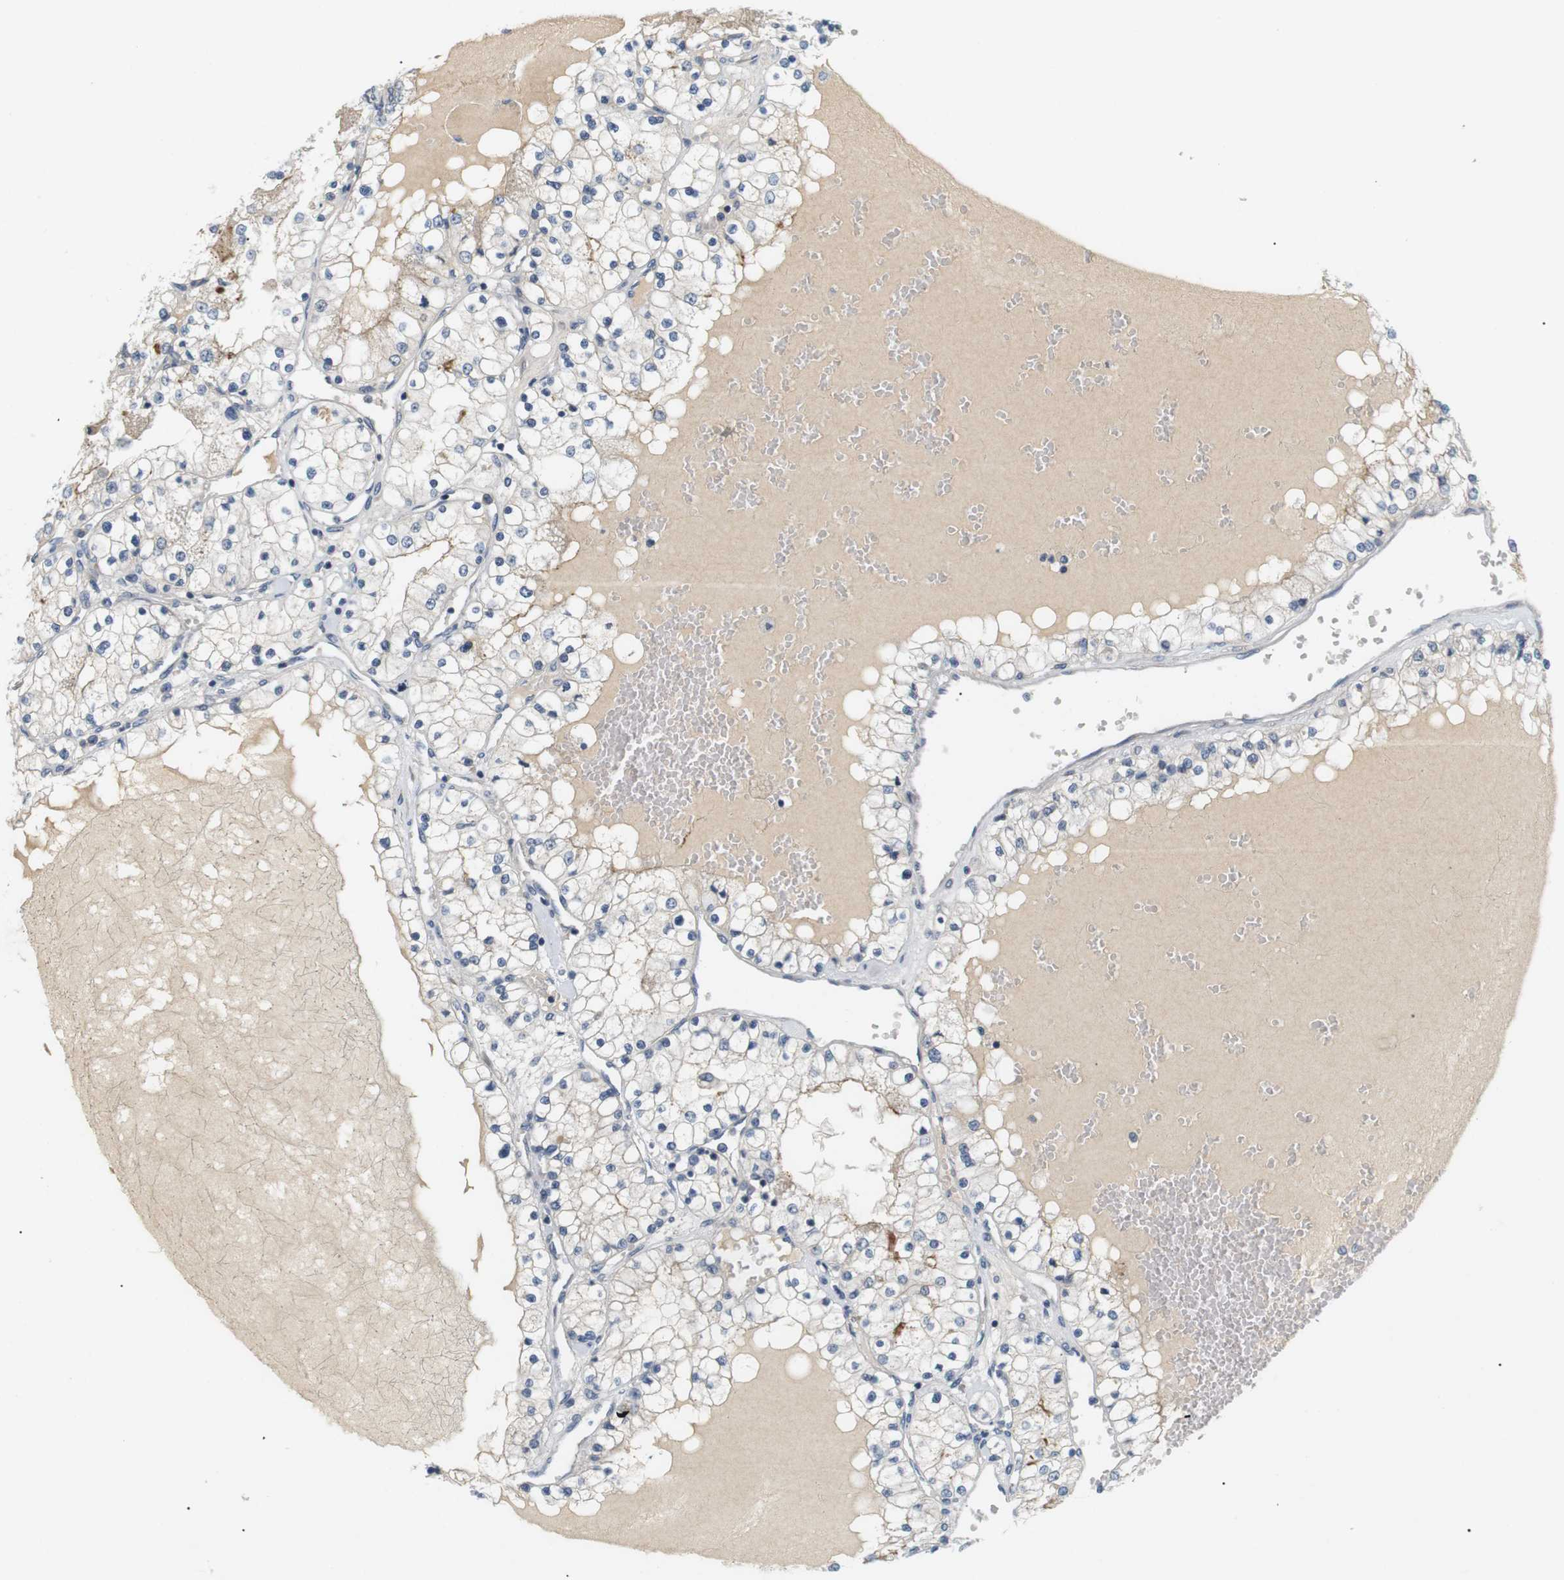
{"staining": {"intensity": "moderate", "quantity": "<25%", "location": "cytoplasmic/membranous"}, "tissue": "renal cancer", "cell_type": "Tumor cells", "image_type": "cancer", "snomed": [{"axis": "morphology", "description": "Adenocarcinoma, NOS"}, {"axis": "topography", "description": "Kidney"}], "caption": "An image of human adenocarcinoma (renal) stained for a protein shows moderate cytoplasmic/membranous brown staining in tumor cells.", "gene": "EVA1C", "patient": {"sex": "male", "age": 68}}